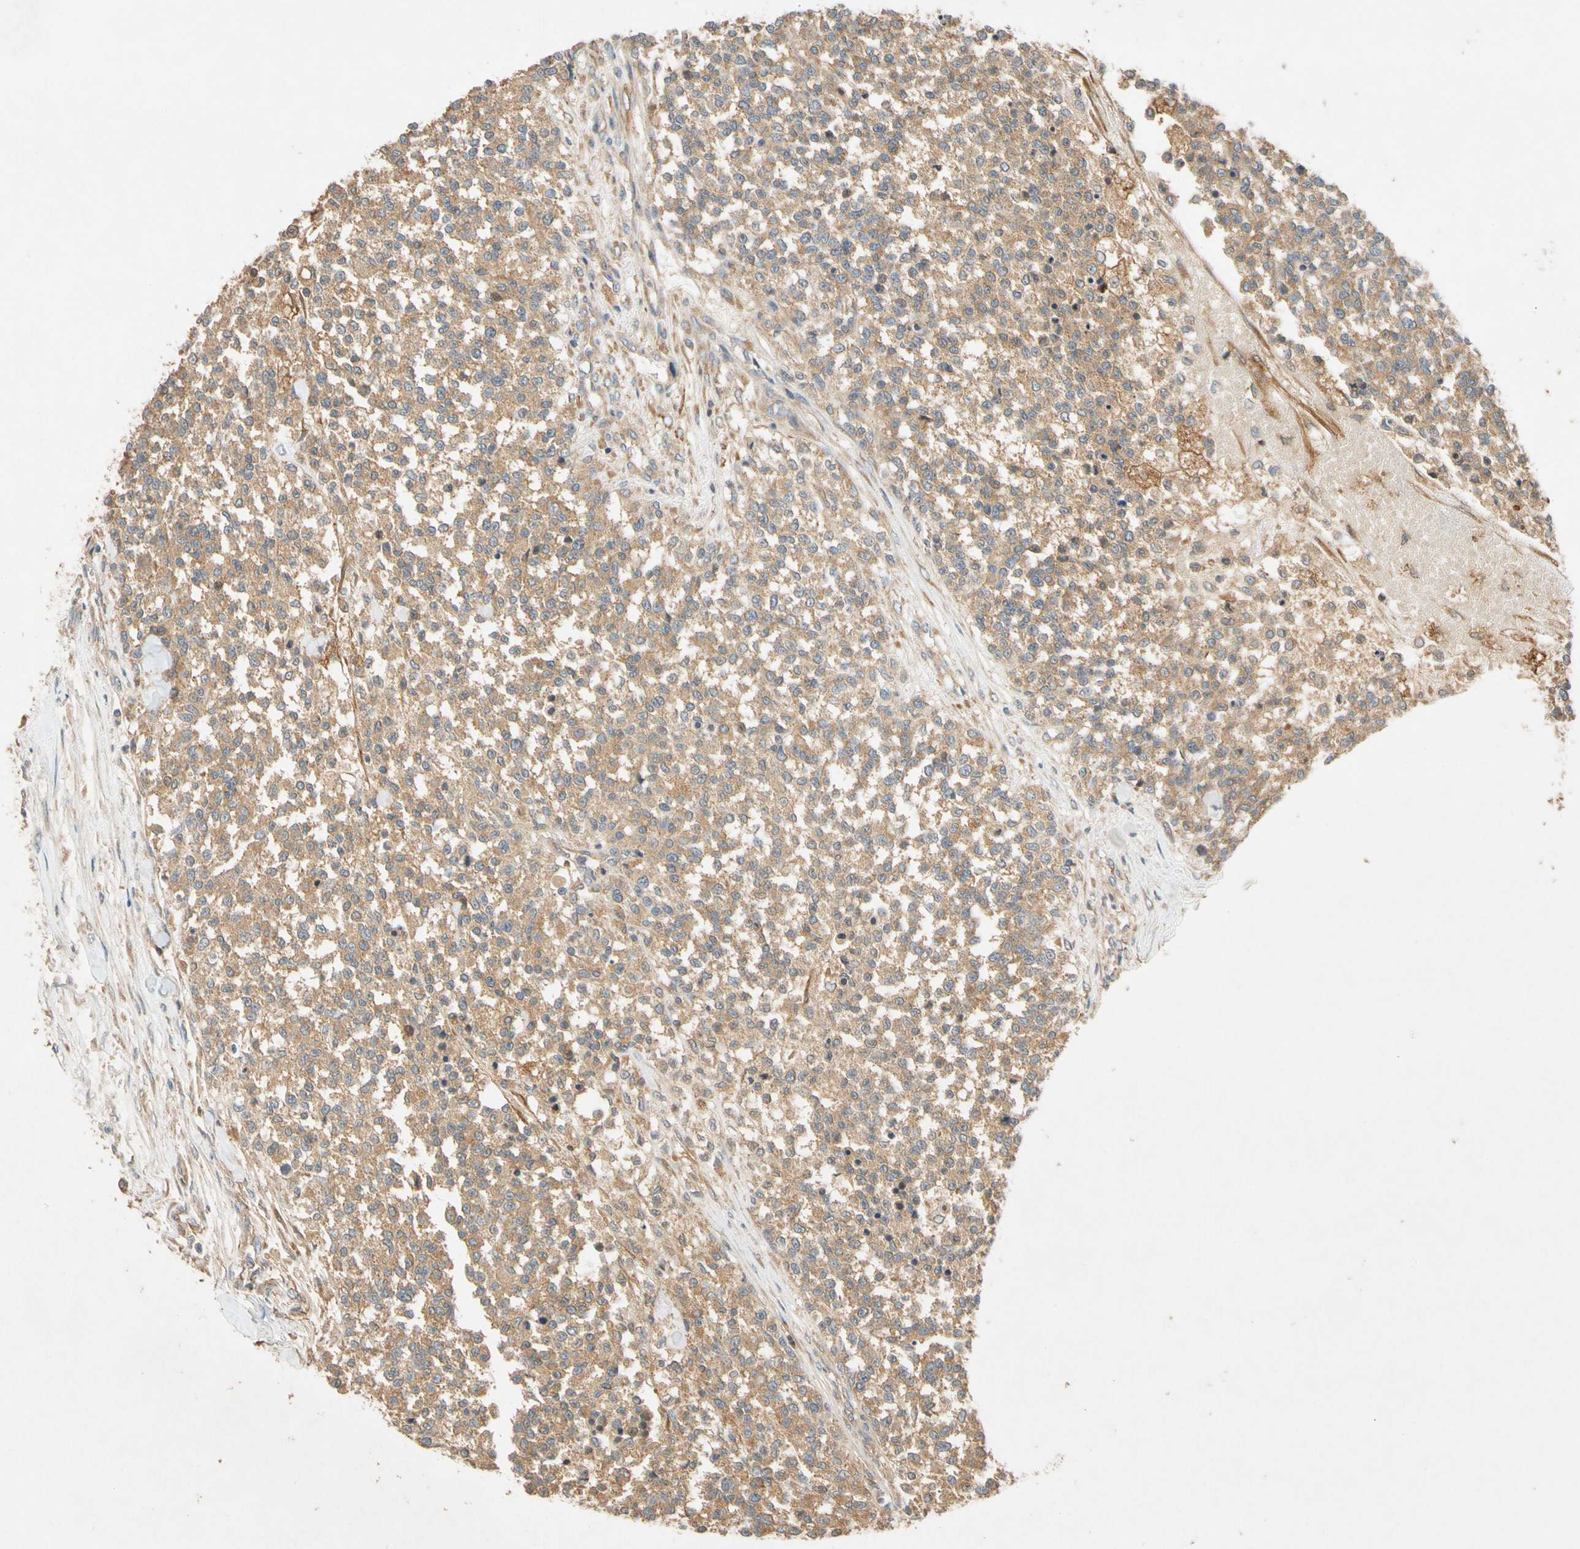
{"staining": {"intensity": "moderate", "quantity": ">75%", "location": "cytoplasmic/membranous"}, "tissue": "testis cancer", "cell_type": "Tumor cells", "image_type": "cancer", "snomed": [{"axis": "morphology", "description": "Seminoma, NOS"}, {"axis": "topography", "description": "Testis"}], "caption": "Tumor cells display medium levels of moderate cytoplasmic/membranous staining in approximately >75% of cells in testis cancer (seminoma).", "gene": "USP46", "patient": {"sex": "male", "age": 59}}